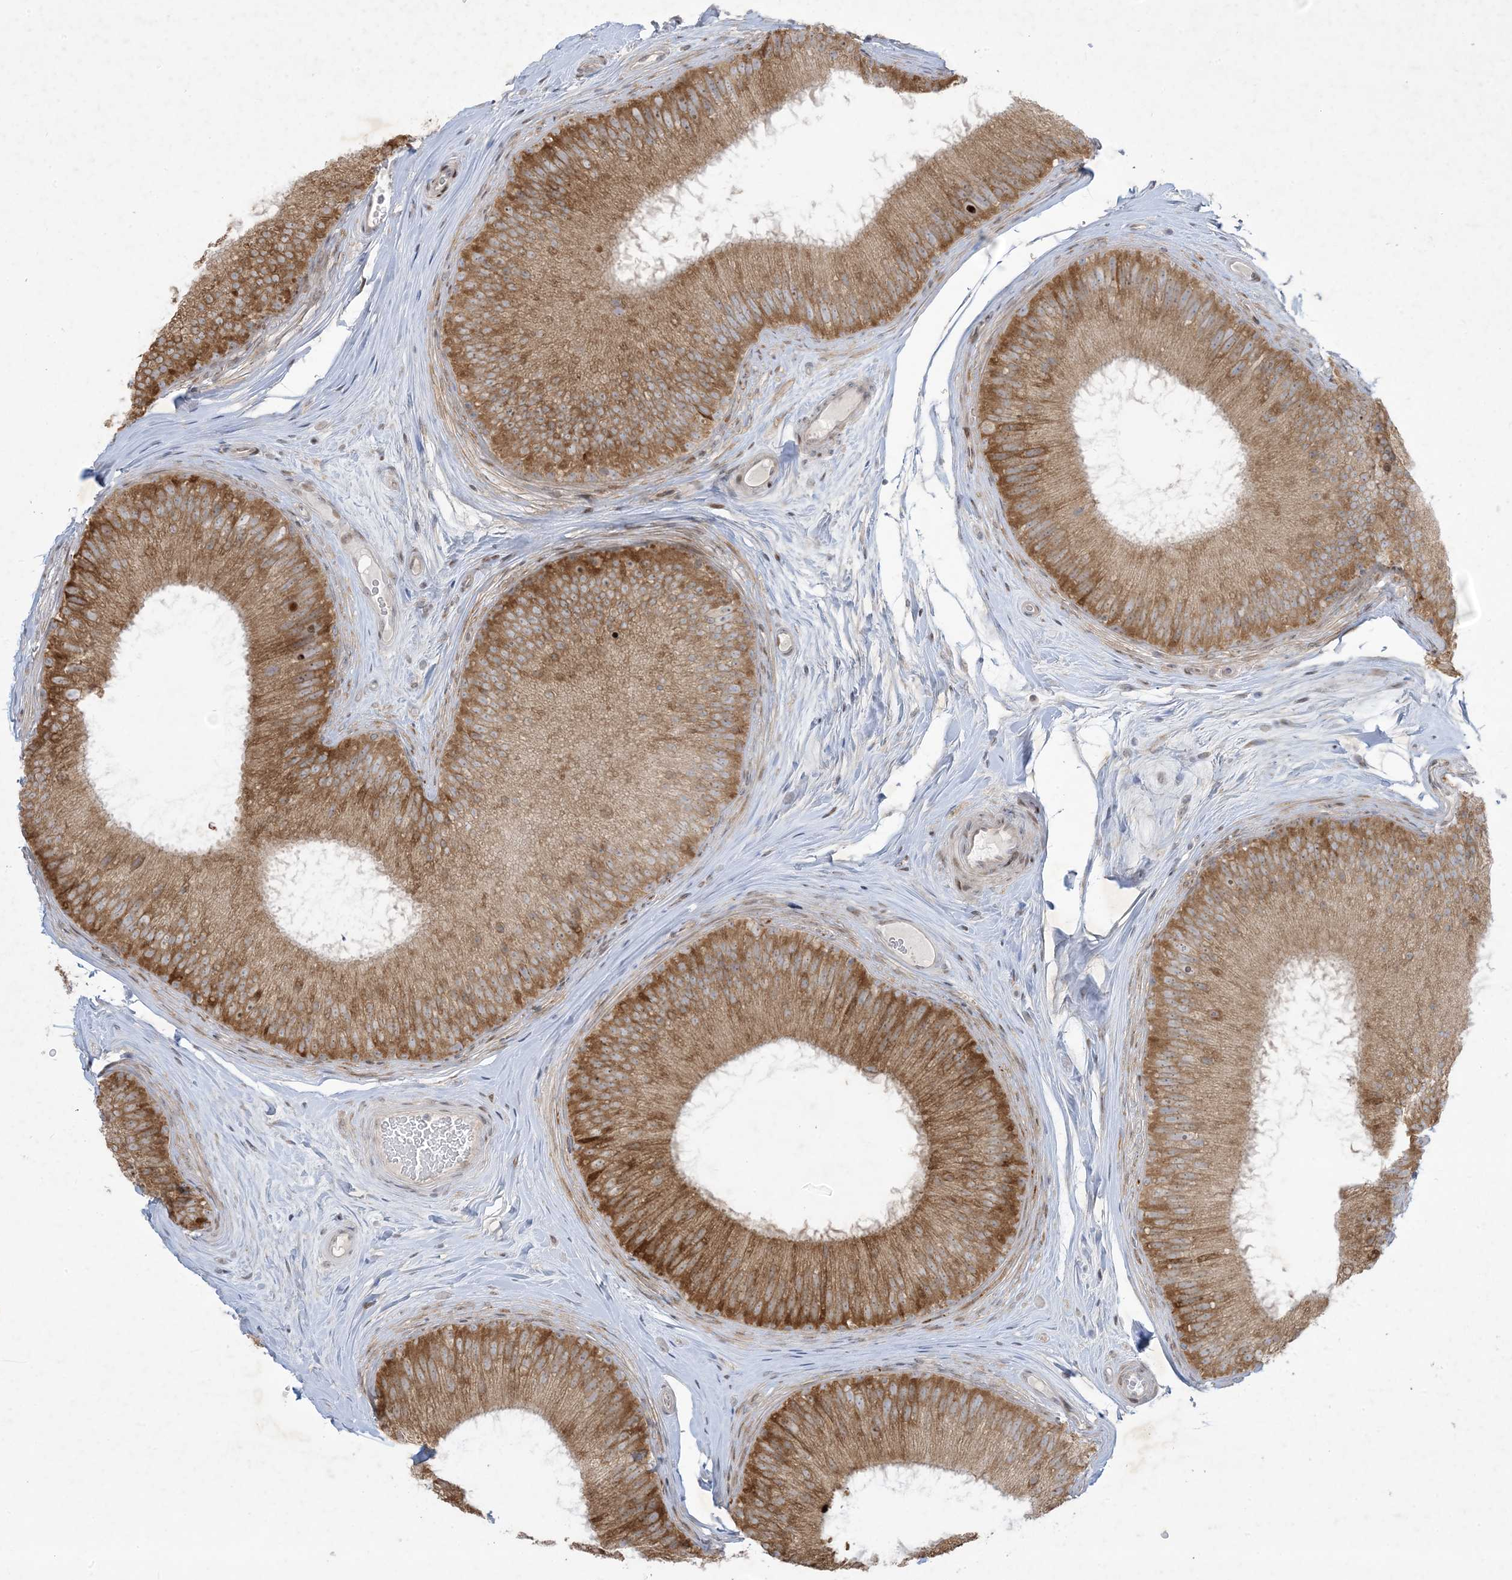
{"staining": {"intensity": "moderate", "quantity": ">75%", "location": "cytoplasmic/membranous"}, "tissue": "epididymis", "cell_type": "Glandular cells", "image_type": "normal", "snomed": [{"axis": "morphology", "description": "Normal tissue, NOS"}, {"axis": "topography", "description": "Epididymis"}], "caption": "IHC staining of normal epididymis, which displays medium levels of moderate cytoplasmic/membranous expression in approximately >75% of glandular cells indicating moderate cytoplasmic/membranous protein expression. The staining was performed using DAB (3,3'-diaminobenzidine) (brown) for protein detection and nuclei were counterstained in hematoxylin (blue).", "gene": "SOGA3", "patient": {"sex": "male", "age": 45}}